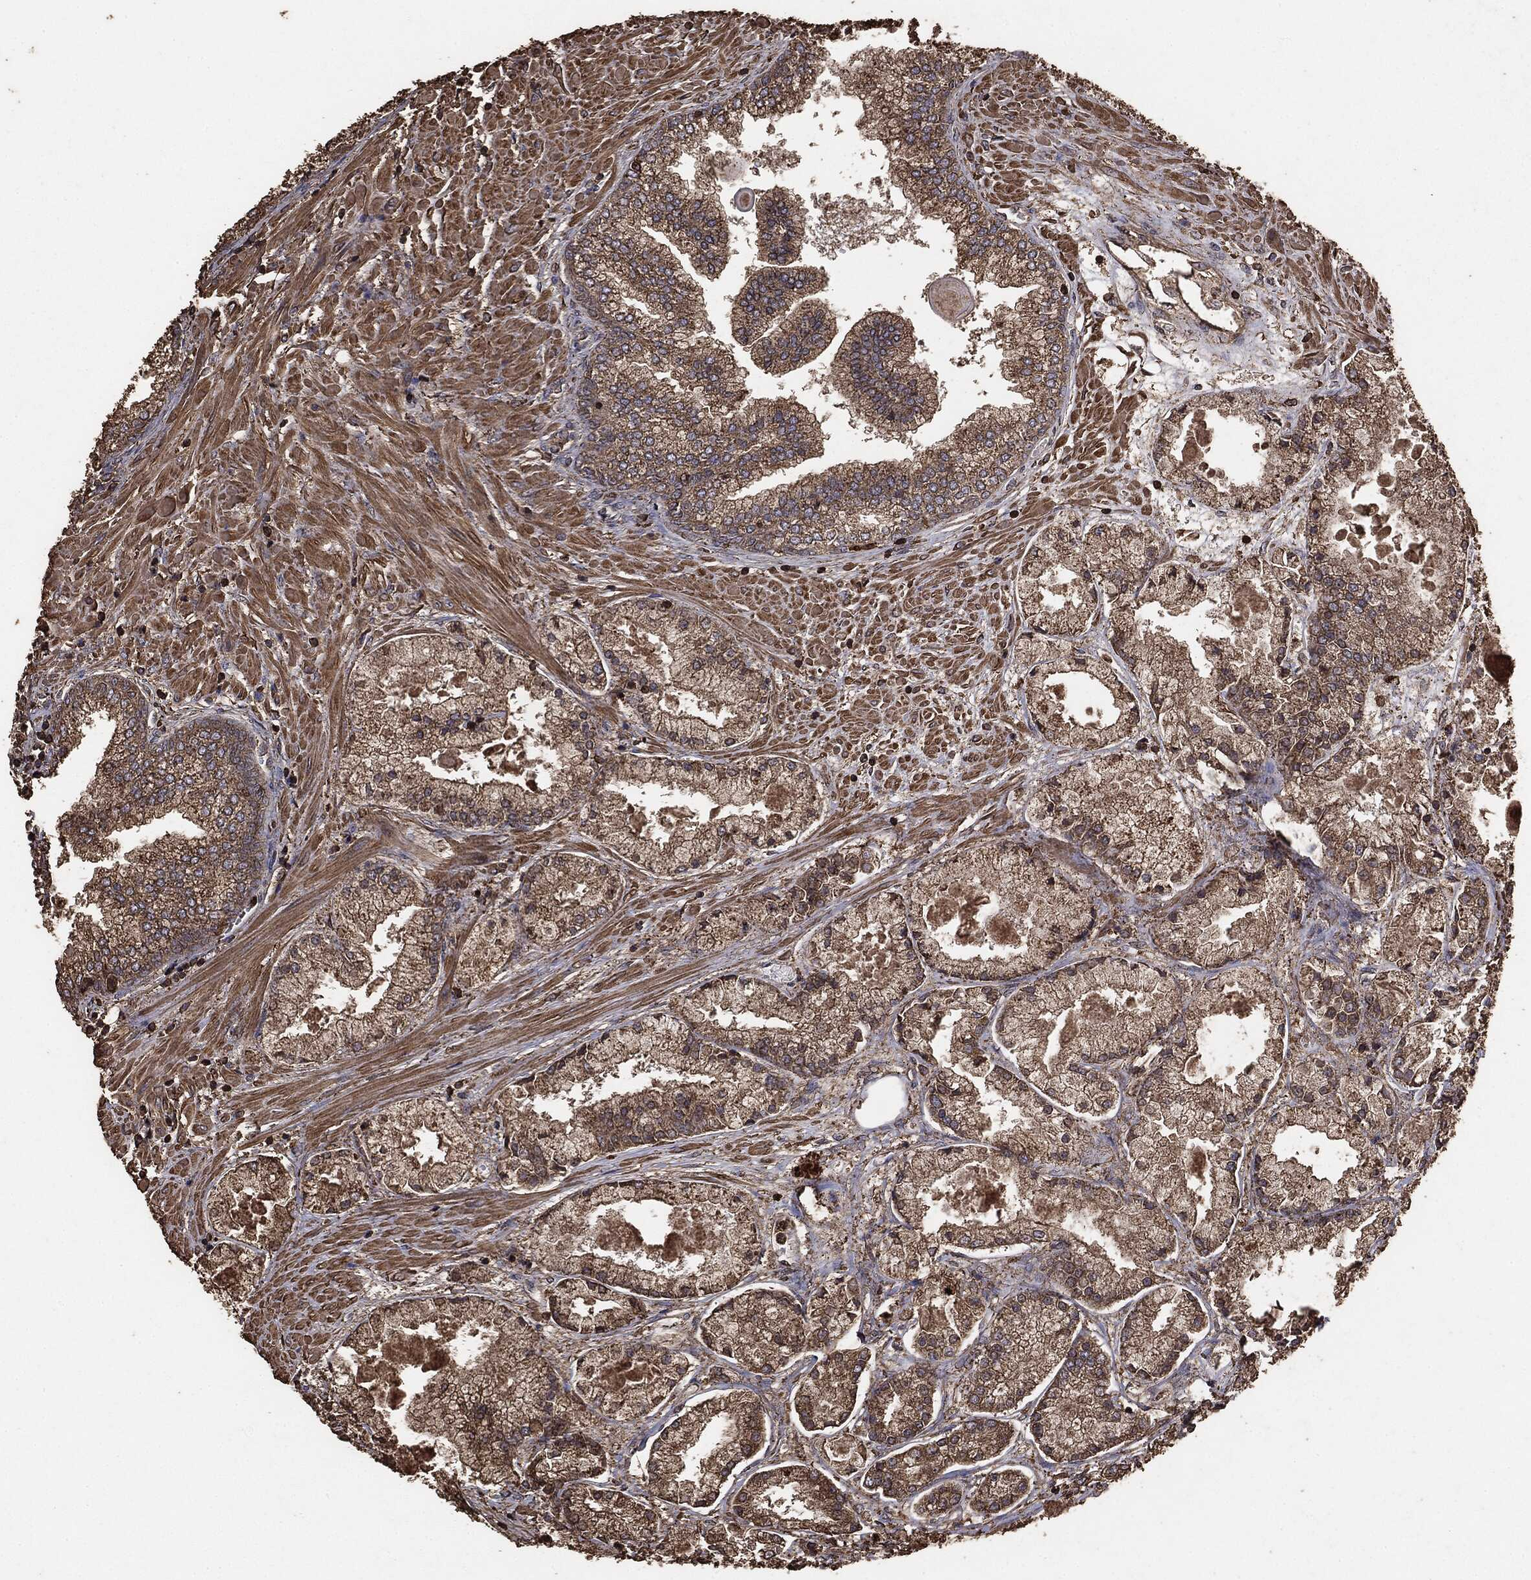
{"staining": {"intensity": "moderate", "quantity": ">75%", "location": "cytoplasmic/membranous"}, "tissue": "prostate cancer", "cell_type": "Tumor cells", "image_type": "cancer", "snomed": [{"axis": "morphology", "description": "Adenocarcinoma, High grade"}, {"axis": "topography", "description": "Prostate"}], "caption": "Human adenocarcinoma (high-grade) (prostate) stained with a protein marker reveals moderate staining in tumor cells.", "gene": "MTOR", "patient": {"sex": "male", "age": 67}}